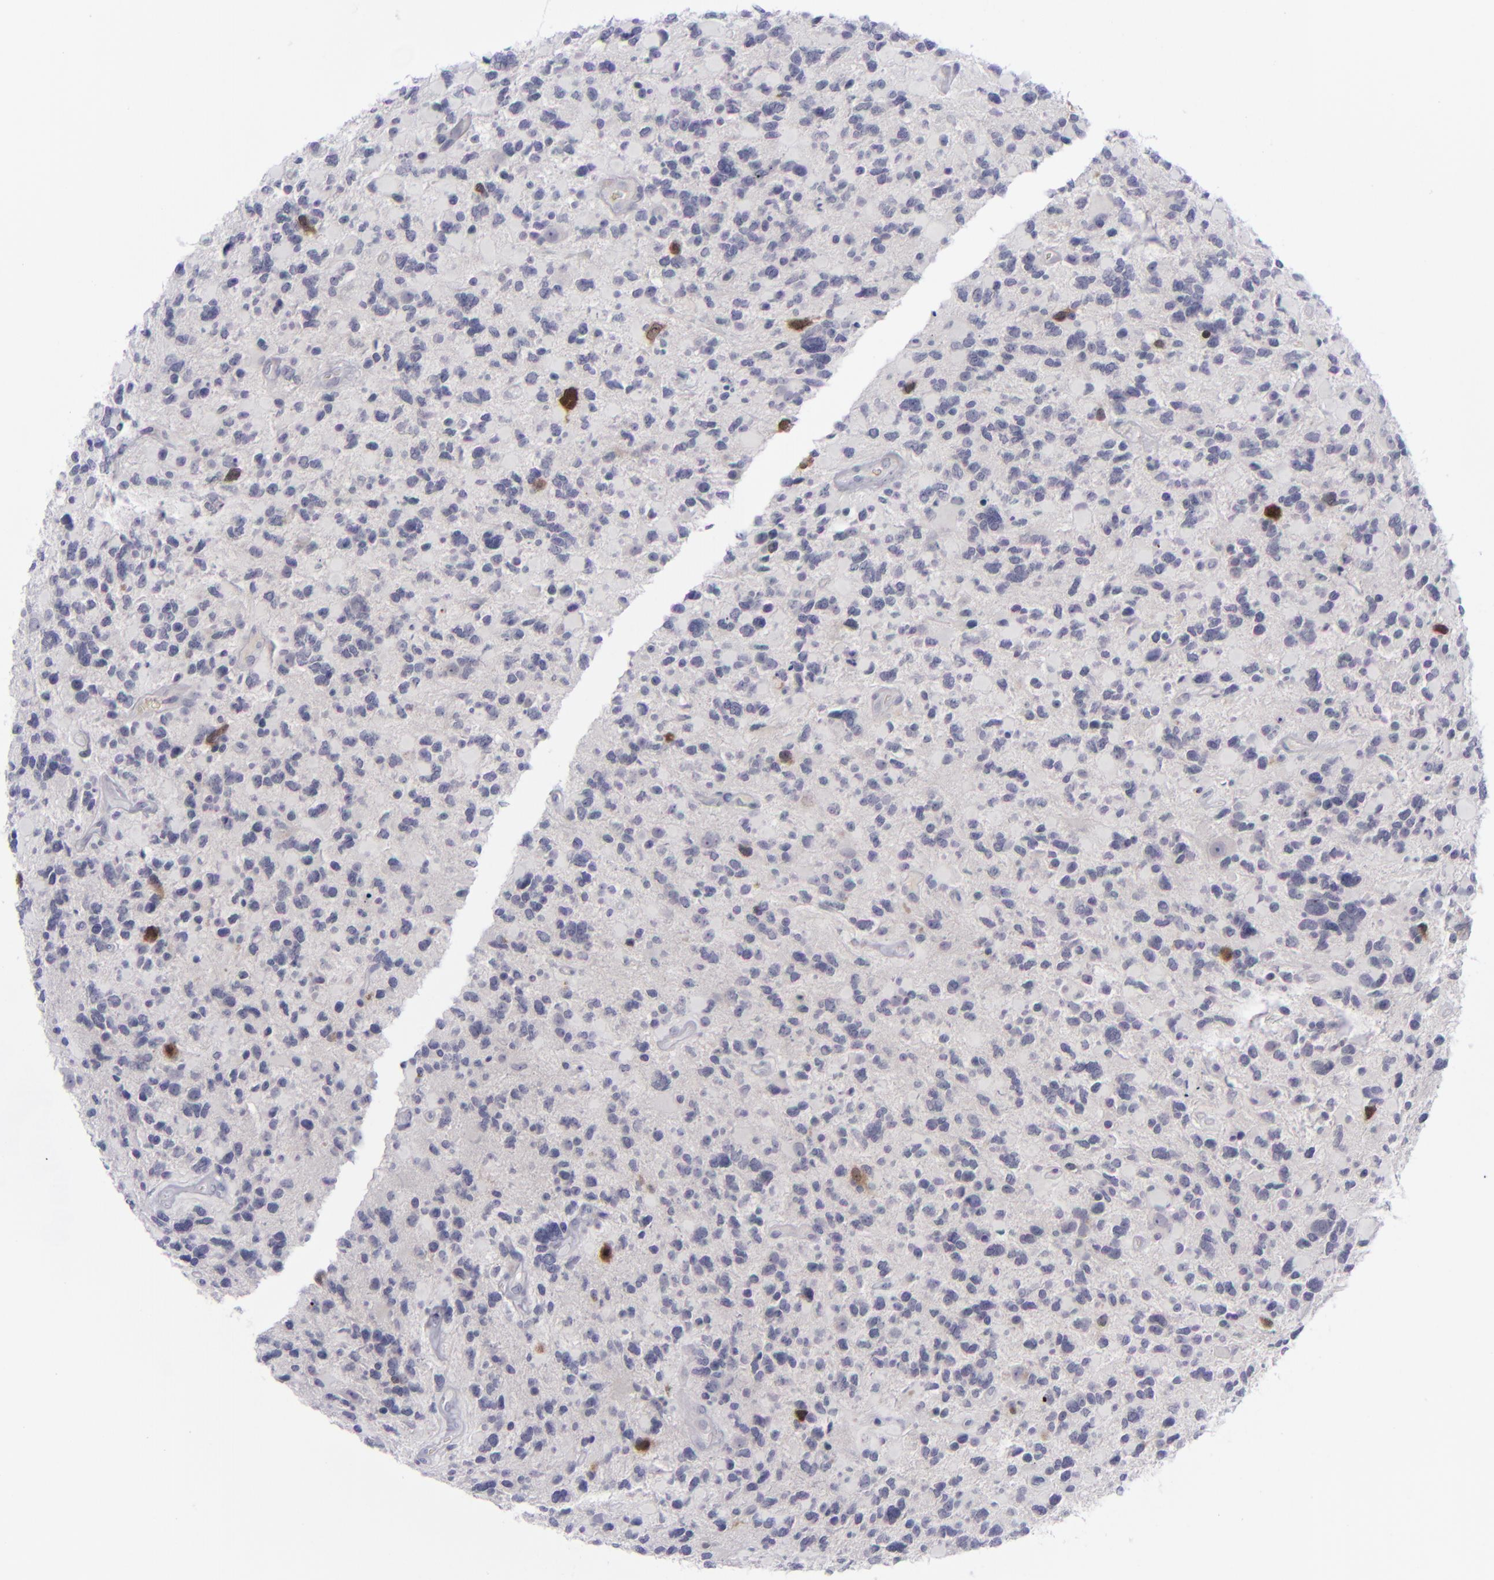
{"staining": {"intensity": "moderate", "quantity": "<25%", "location": "cytoplasmic/membranous,nuclear"}, "tissue": "glioma", "cell_type": "Tumor cells", "image_type": "cancer", "snomed": [{"axis": "morphology", "description": "Glioma, malignant, High grade"}, {"axis": "topography", "description": "Brain"}], "caption": "Immunohistochemical staining of human glioma demonstrates low levels of moderate cytoplasmic/membranous and nuclear positivity in about <25% of tumor cells. (Brightfield microscopy of DAB IHC at high magnification).", "gene": "AURKA", "patient": {"sex": "female", "age": 37}}